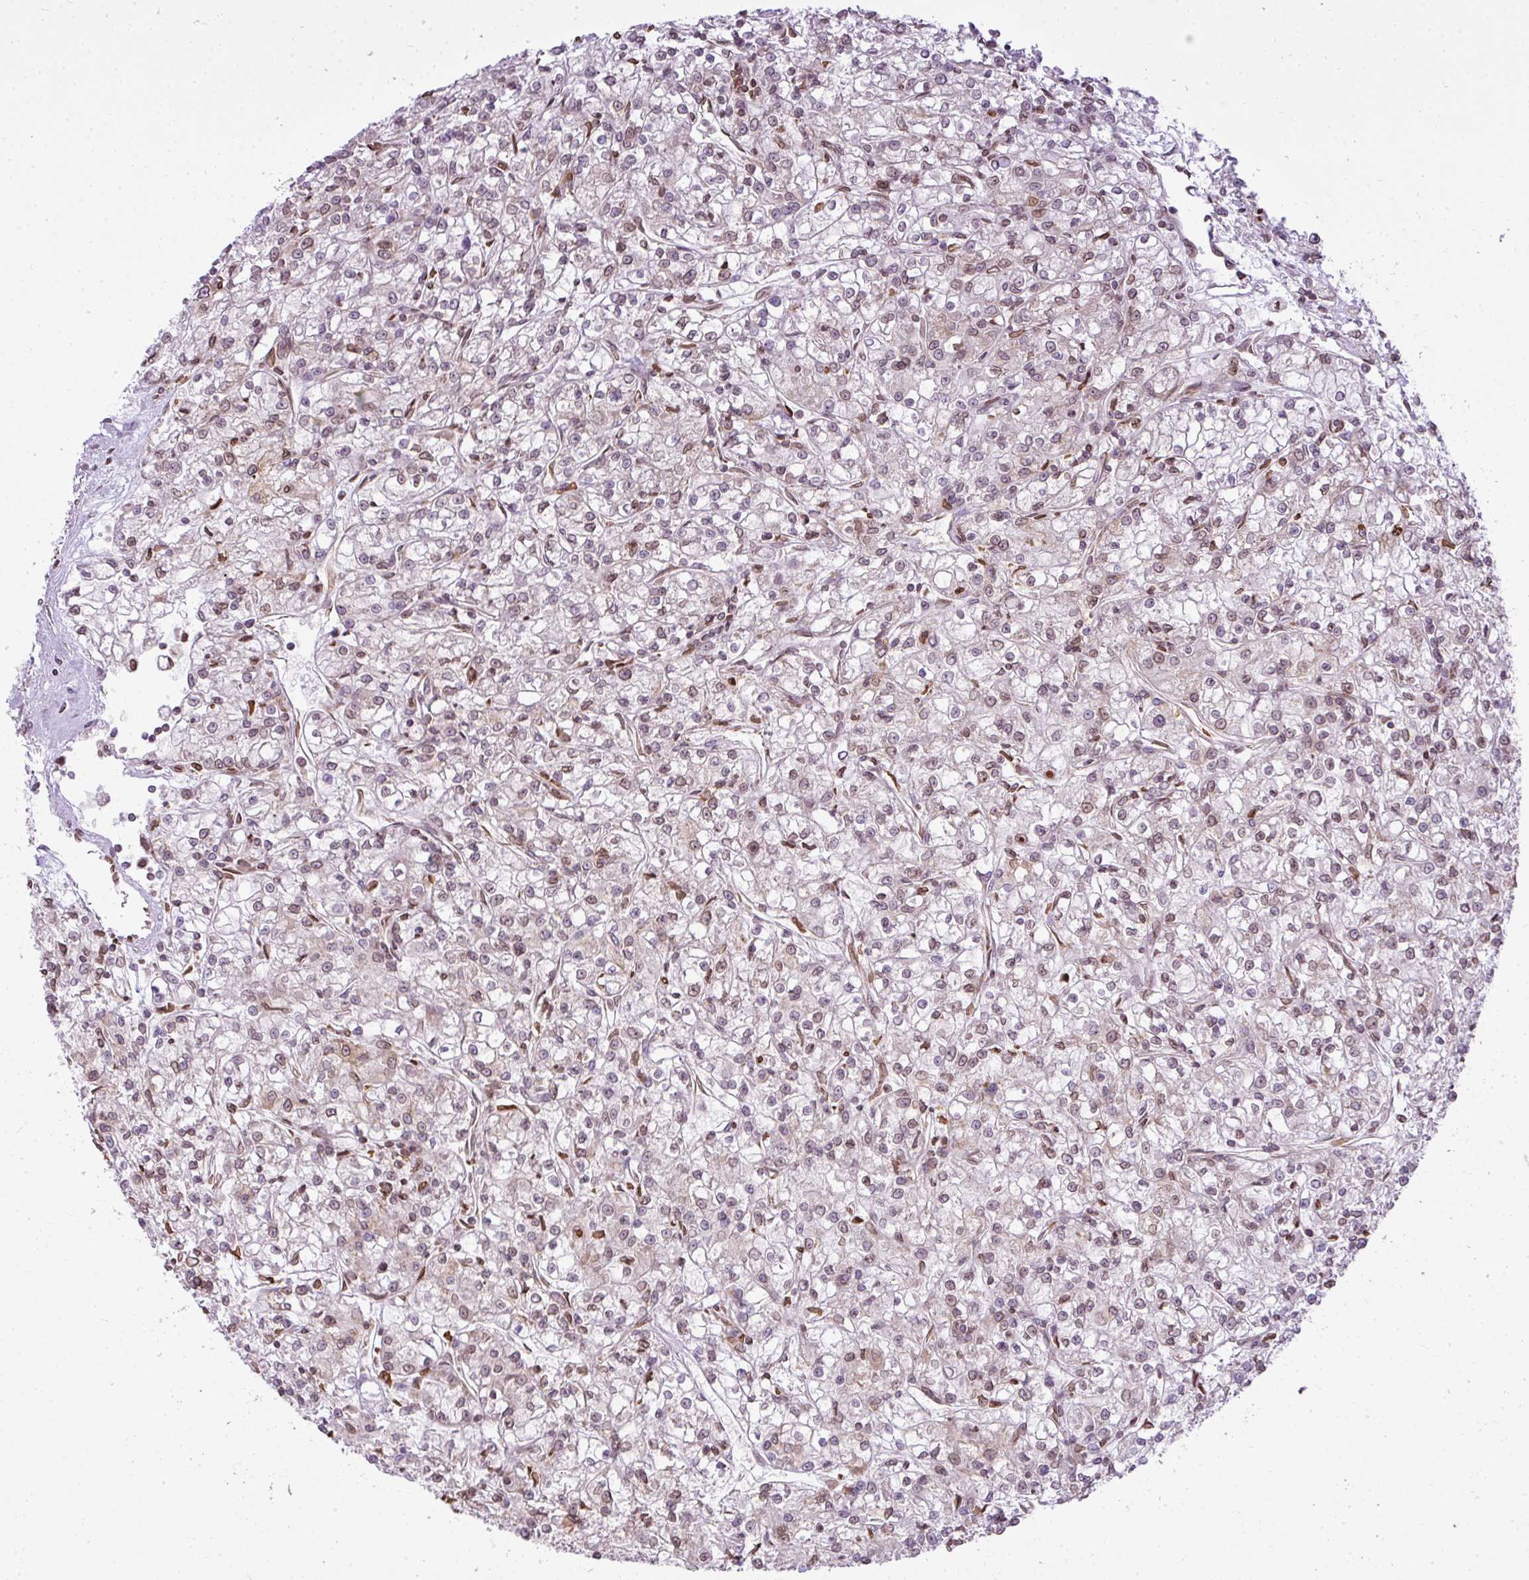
{"staining": {"intensity": "moderate", "quantity": "25%-75%", "location": "nuclear"}, "tissue": "renal cancer", "cell_type": "Tumor cells", "image_type": "cancer", "snomed": [{"axis": "morphology", "description": "Adenocarcinoma, NOS"}, {"axis": "topography", "description": "Kidney"}], "caption": "An immunohistochemistry image of neoplastic tissue is shown. Protein staining in brown labels moderate nuclear positivity in renal adenocarcinoma within tumor cells.", "gene": "COX18", "patient": {"sex": "female", "age": 59}}